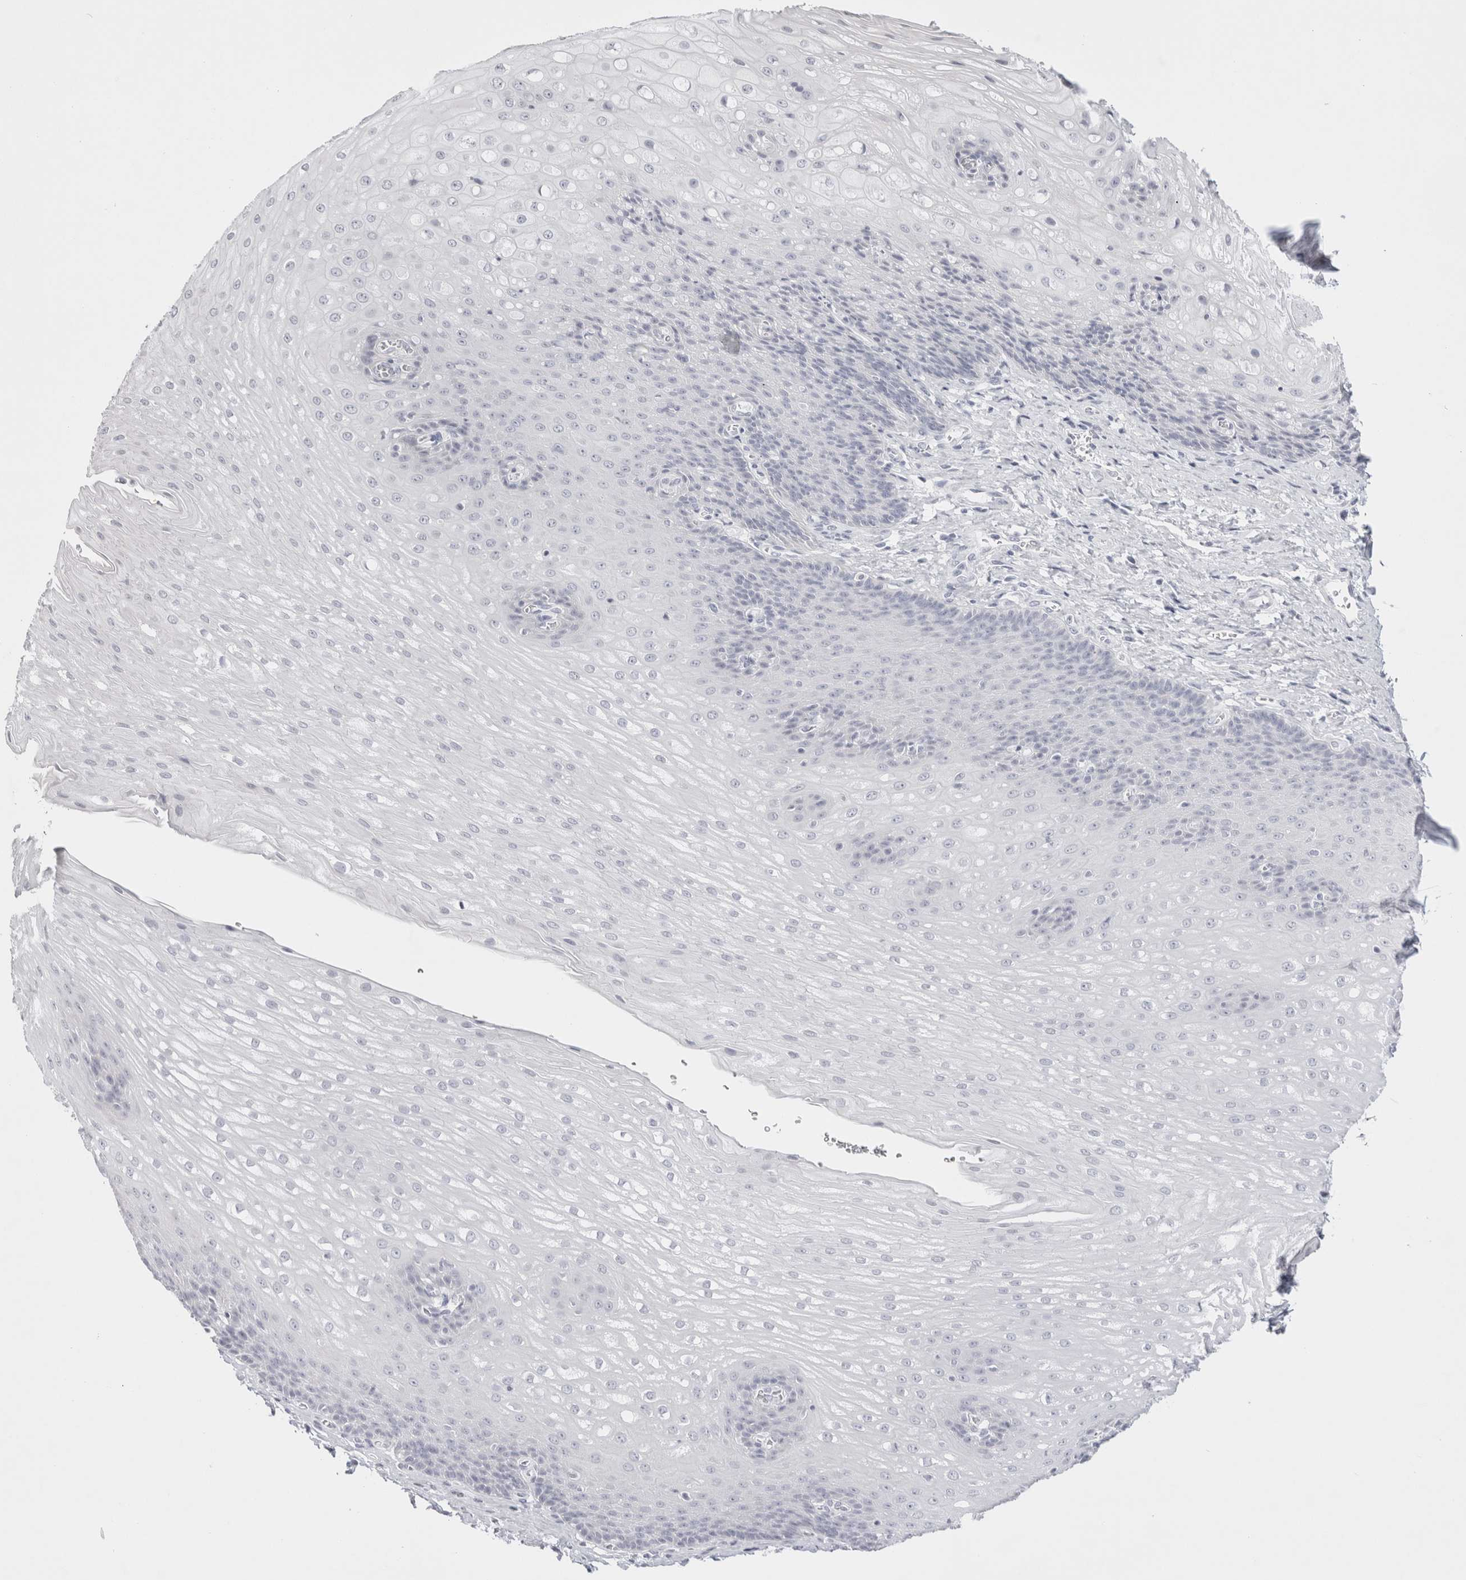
{"staining": {"intensity": "negative", "quantity": "none", "location": "none"}, "tissue": "esophagus", "cell_type": "Squamous epithelial cells", "image_type": "normal", "snomed": [{"axis": "morphology", "description": "Normal tissue, NOS"}, {"axis": "topography", "description": "Esophagus"}], "caption": "Esophagus stained for a protein using IHC exhibits no expression squamous epithelial cells.", "gene": "GARIN1A", "patient": {"sex": "male", "age": 48}}